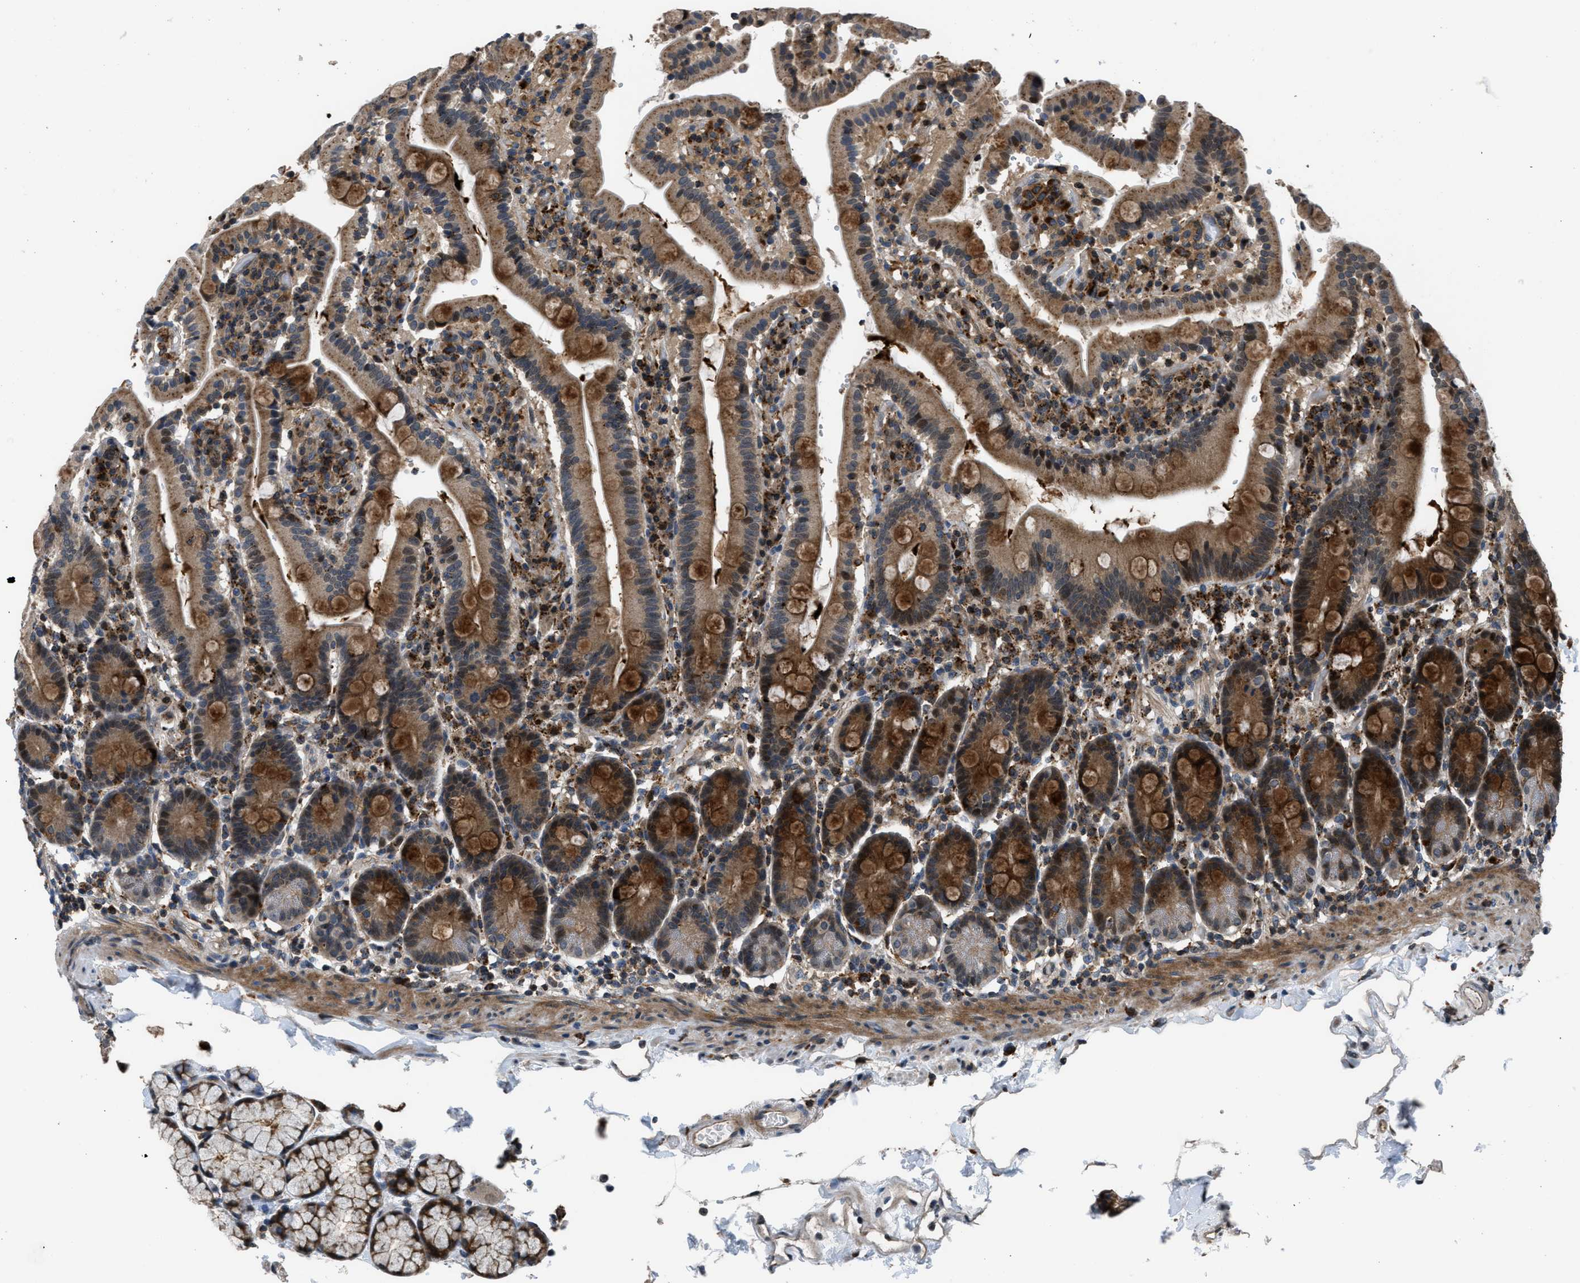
{"staining": {"intensity": "strong", "quantity": ">75%", "location": "cytoplasmic/membranous"}, "tissue": "duodenum", "cell_type": "Glandular cells", "image_type": "normal", "snomed": [{"axis": "morphology", "description": "Normal tissue, NOS"}, {"axis": "topography", "description": "Small intestine, NOS"}], "caption": "Duodenum stained with a brown dye demonstrates strong cytoplasmic/membranous positive expression in approximately >75% of glandular cells.", "gene": "CTBS", "patient": {"sex": "female", "age": 71}}